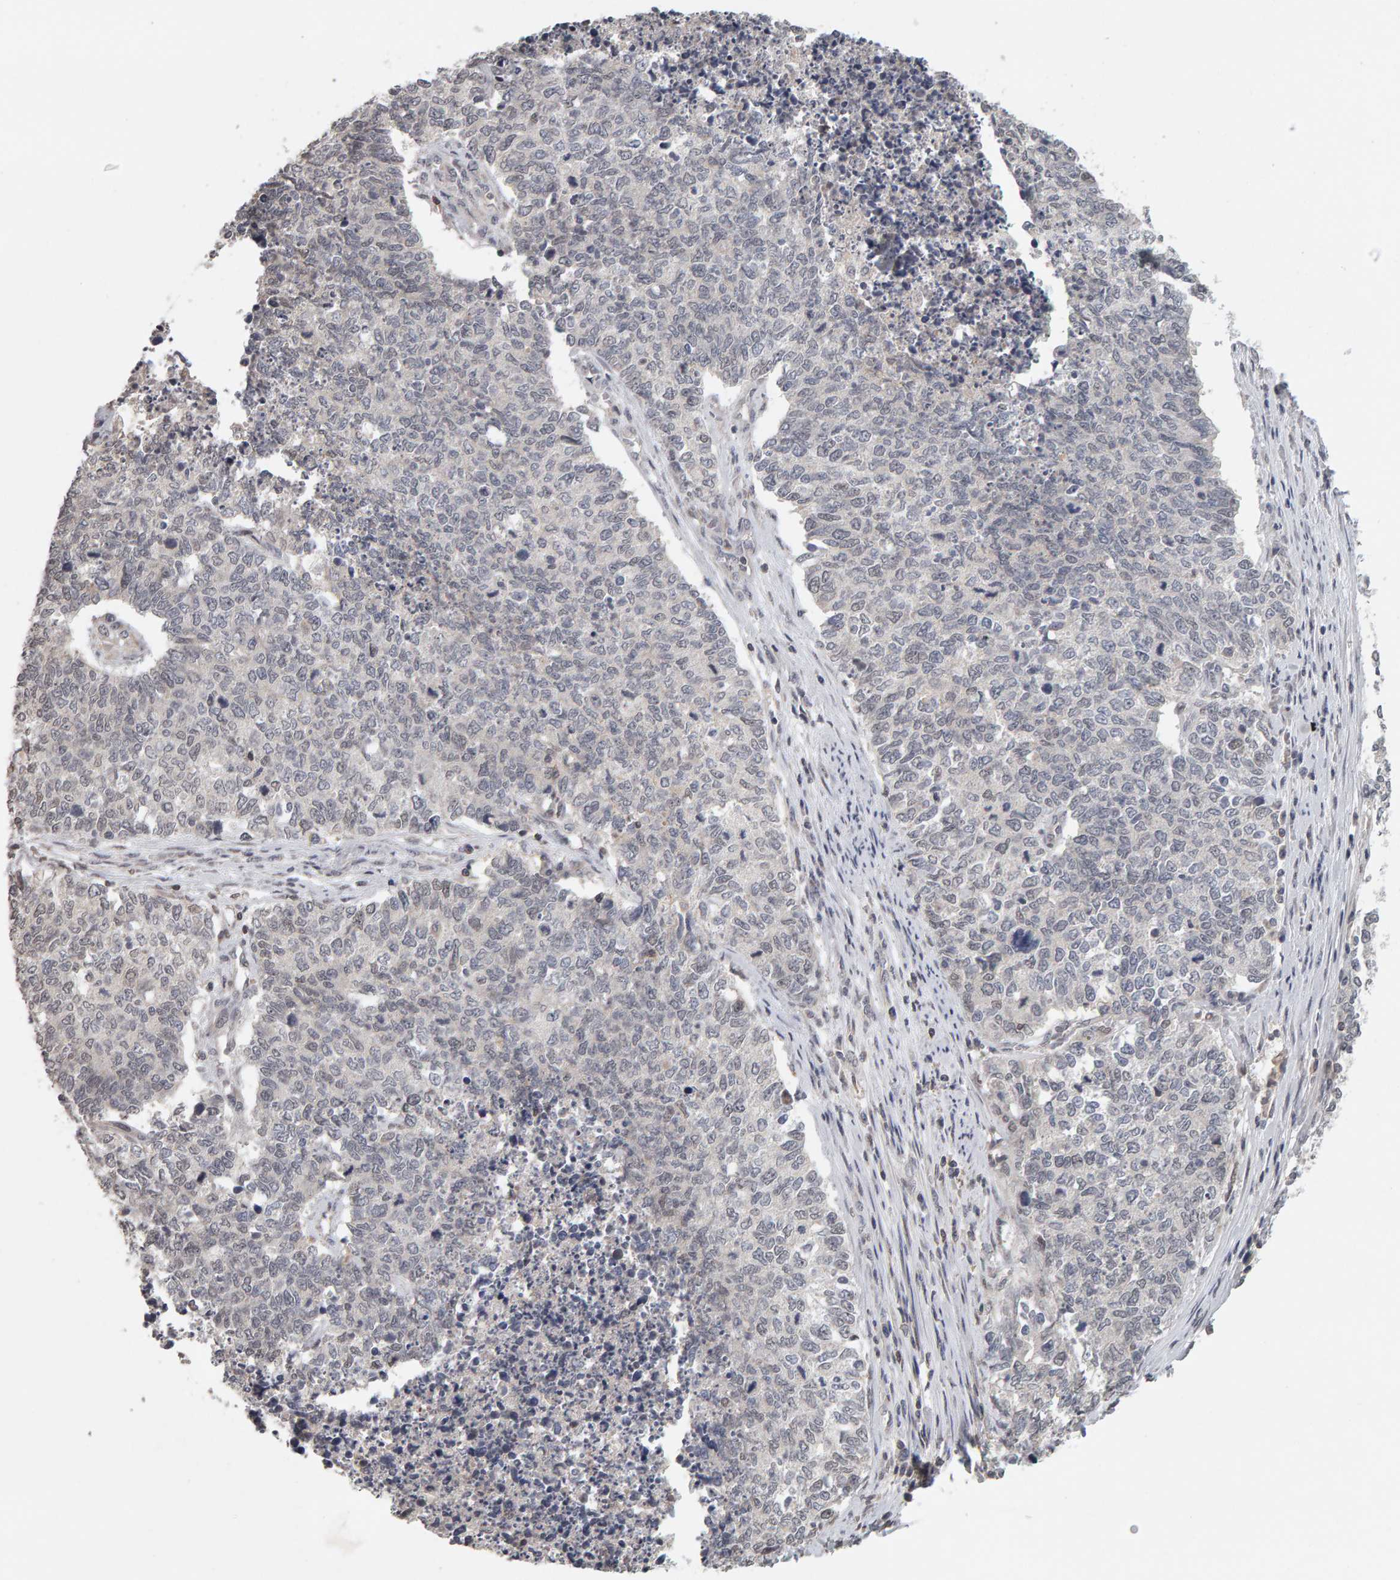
{"staining": {"intensity": "negative", "quantity": "none", "location": "none"}, "tissue": "cervical cancer", "cell_type": "Tumor cells", "image_type": "cancer", "snomed": [{"axis": "morphology", "description": "Squamous cell carcinoma, NOS"}, {"axis": "topography", "description": "Cervix"}], "caption": "Immunohistochemistry micrograph of squamous cell carcinoma (cervical) stained for a protein (brown), which demonstrates no positivity in tumor cells.", "gene": "TEFM", "patient": {"sex": "female", "age": 63}}